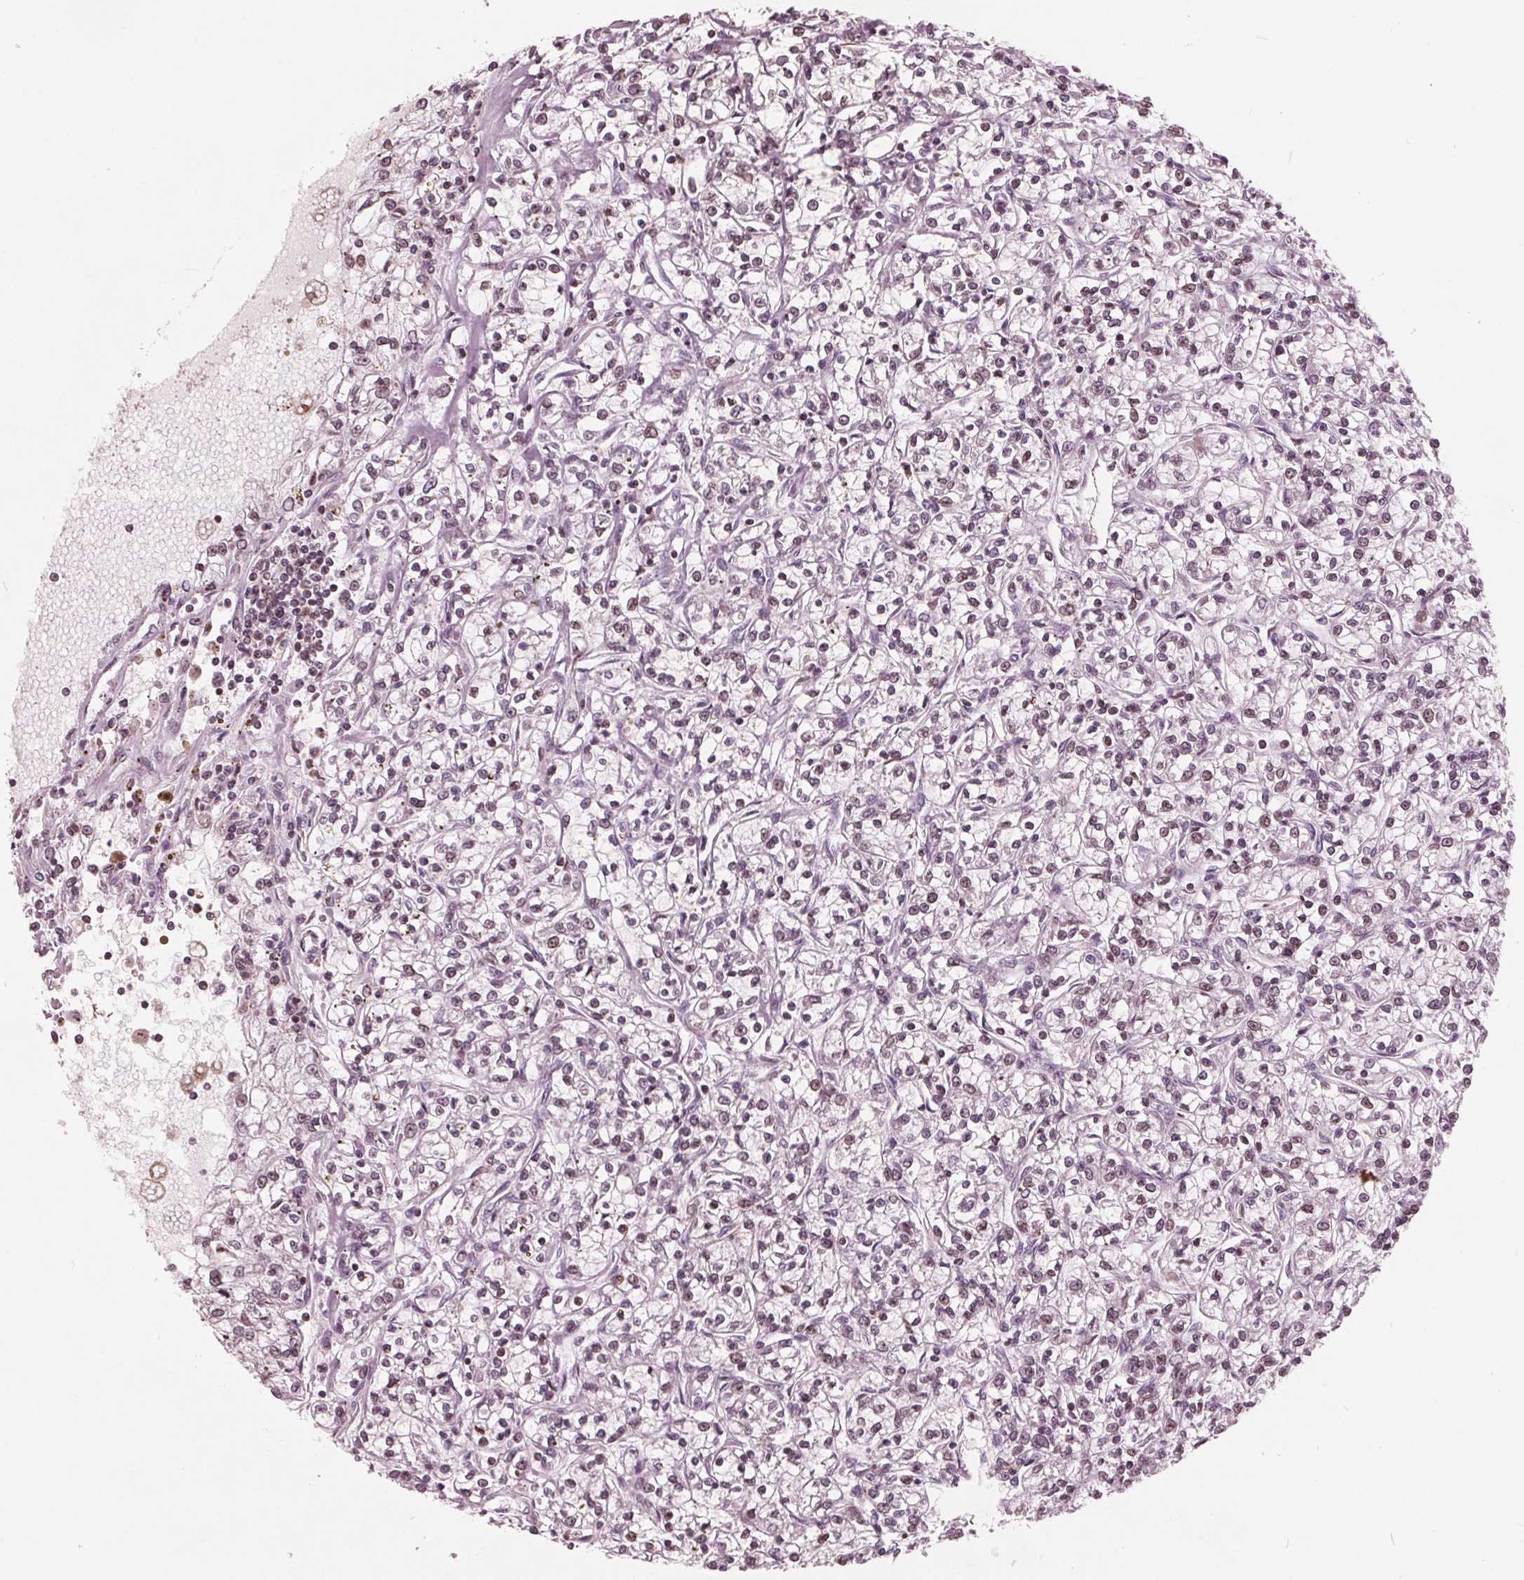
{"staining": {"intensity": "moderate", "quantity": "25%-75%", "location": "nuclear"}, "tissue": "renal cancer", "cell_type": "Tumor cells", "image_type": "cancer", "snomed": [{"axis": "morphology", "description": "Adenocarcinoma, NOS"}, {"axis": "topography", "description": "Kidney"}], "caption": "DAB (3,3'-diaminobenzidine) immunohistochemical staining of adenocarcinoma (renal) demonstrates moderate nuclear protein positivity in approximately 25%-75% of tumor cells.", "gene": "NUP210", "patient": {"sex": "female", "age": 59}}